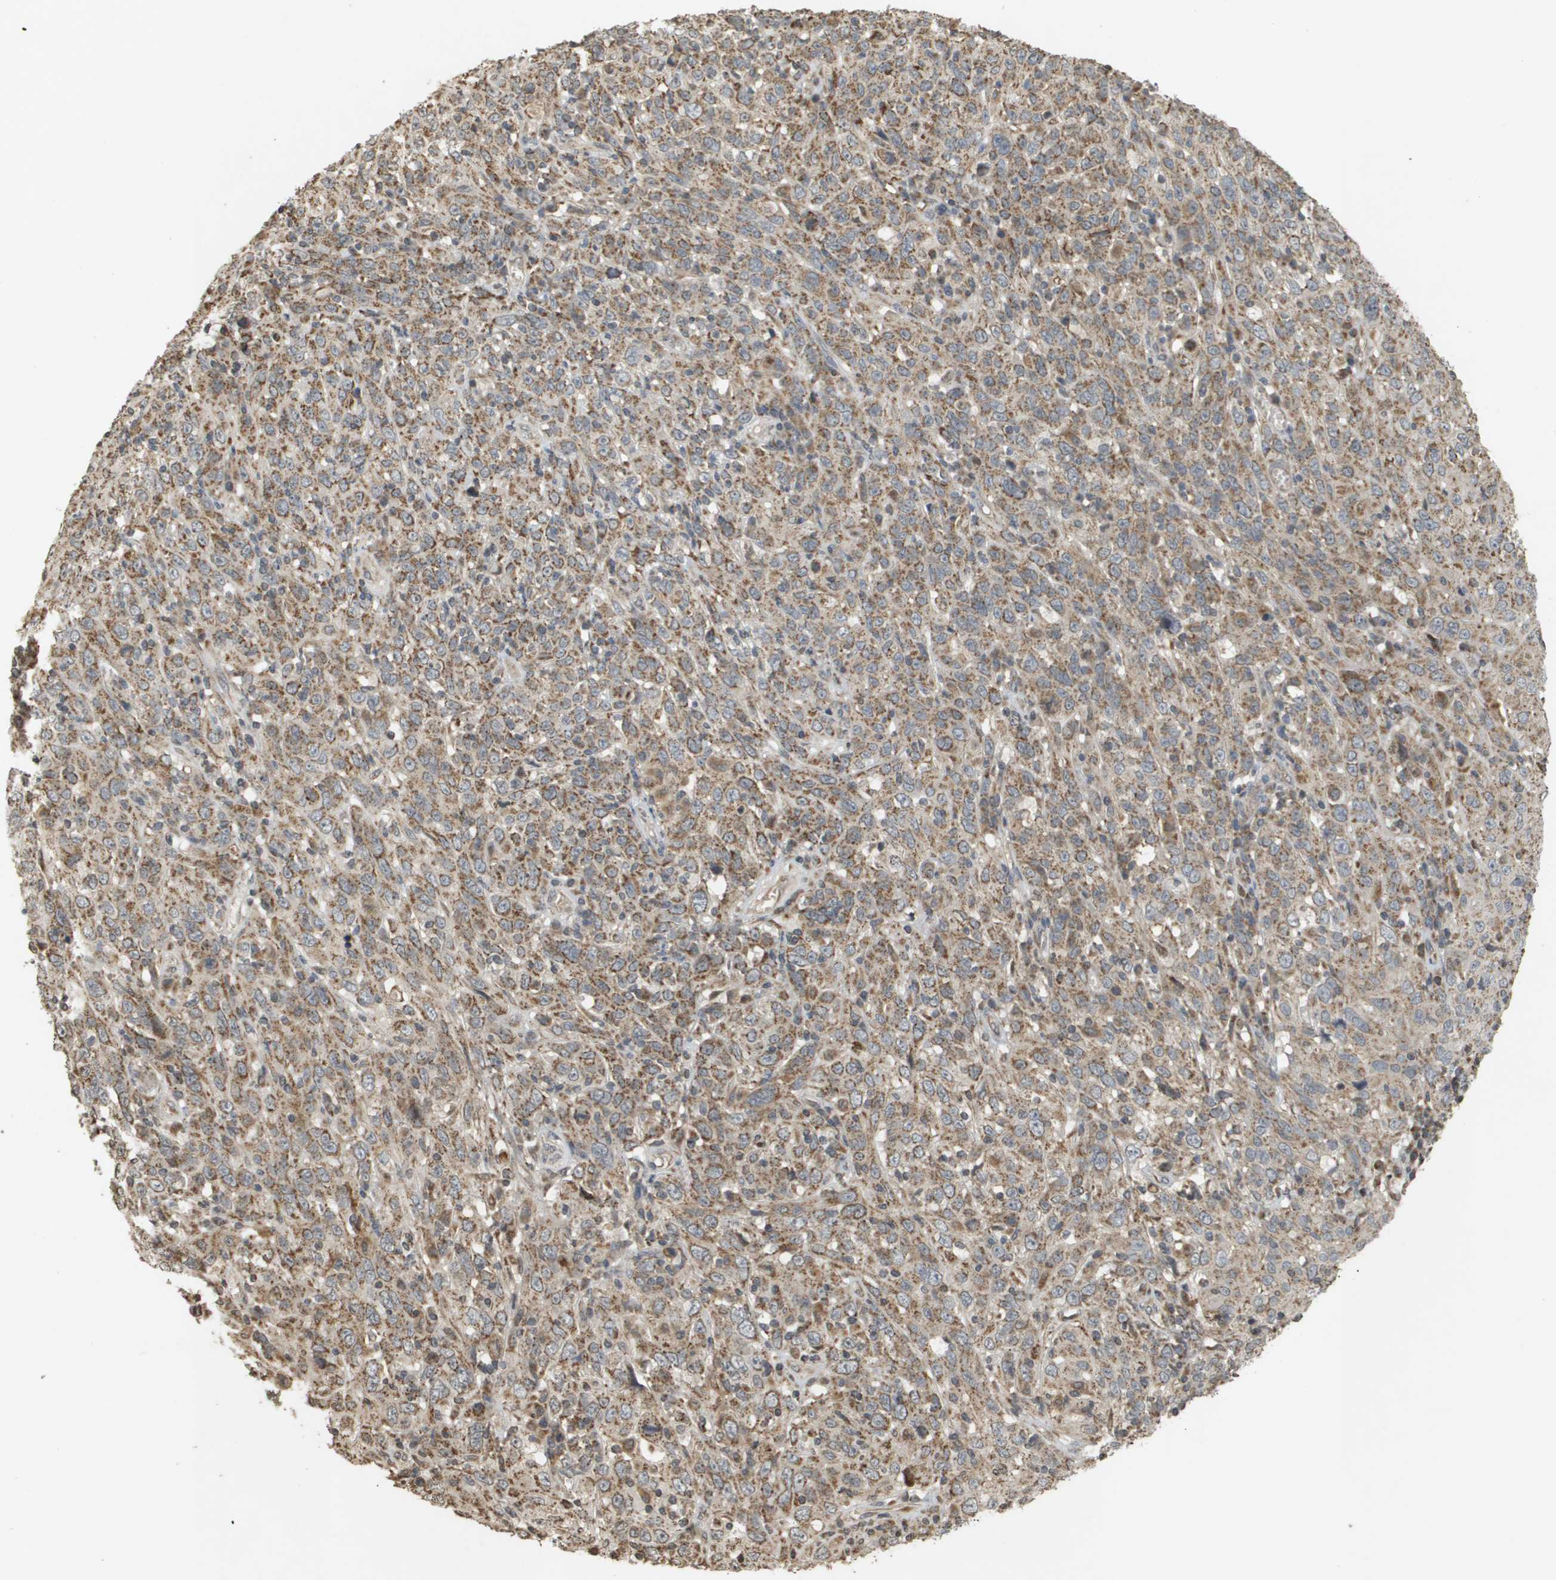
{"staining": {"intensity": "moderate", "quantity": ">75%", "location": "cytoplasmic/membranous"}, "tissue": "cervical cancer", "cell_type": "Tumor cells", "image_type": "cancer", "snomed": [{"axis": "morphology", "description": "Squamous cell carcinoma, NOS"}, {"axis": "topography", "description": "Cervix"}], "caption": "Immunohistochemistry (IHC) of cervical cancer demonstrates medium levels of moderate cytoplasmic/membranous positivity in about >75% of tumor cells.", "gene": "RAB21", "patient": {"sex": "female", "age": 46}}